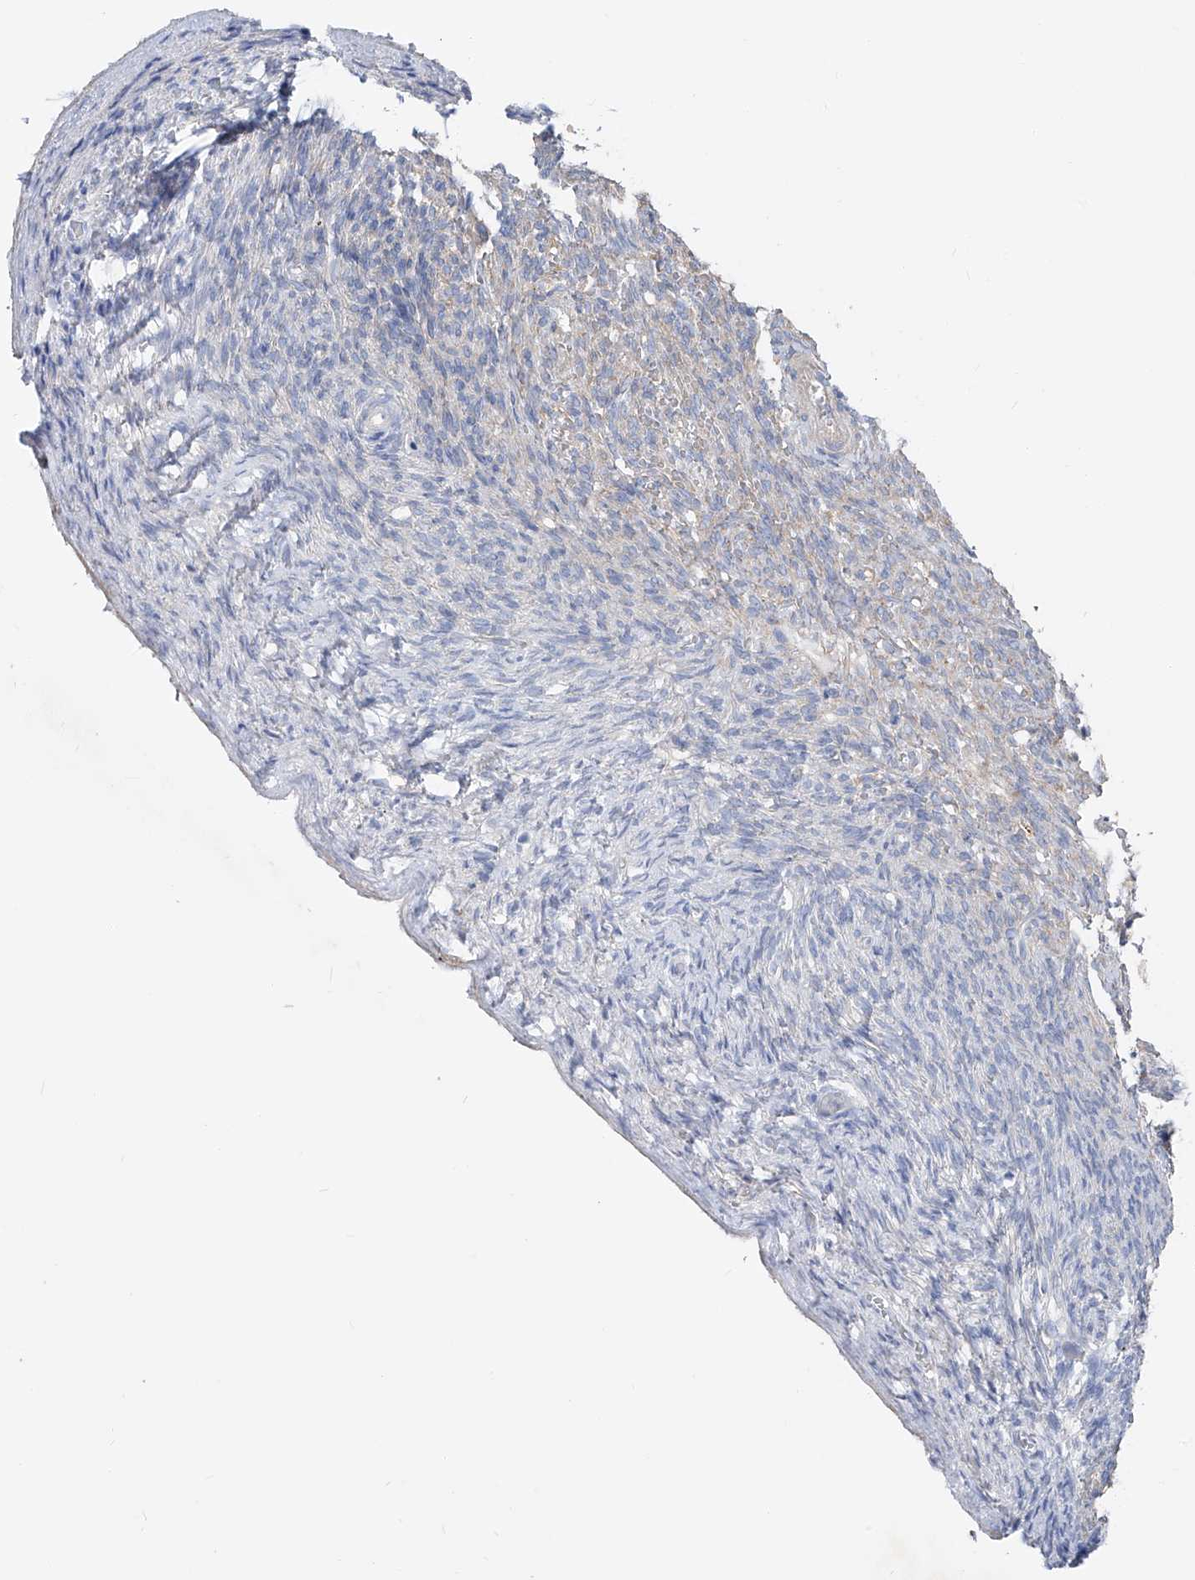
{"staining": {"intensity": "negative", "quantity": "none", "location": "none"}, "tissue": "ovary", "cell_type": "Follicle cells", "image_type": "normal", "snomed": [{"axis": "morphology", "description": "Normal tissue, NOS"}, {"axis": "topography", "description": "Ovary"}], "caption": "Follicle cells show no significant expression in normal ovary. Brightfield microscopy of immunohistochemistry (IHC) stained with DAB (3,3'-diaminobenzidine) (brown) and hematoxylin (blue), captured at high magnification.", "gene": "UFL1", "patient": {"sex": "female", "age": 34}}